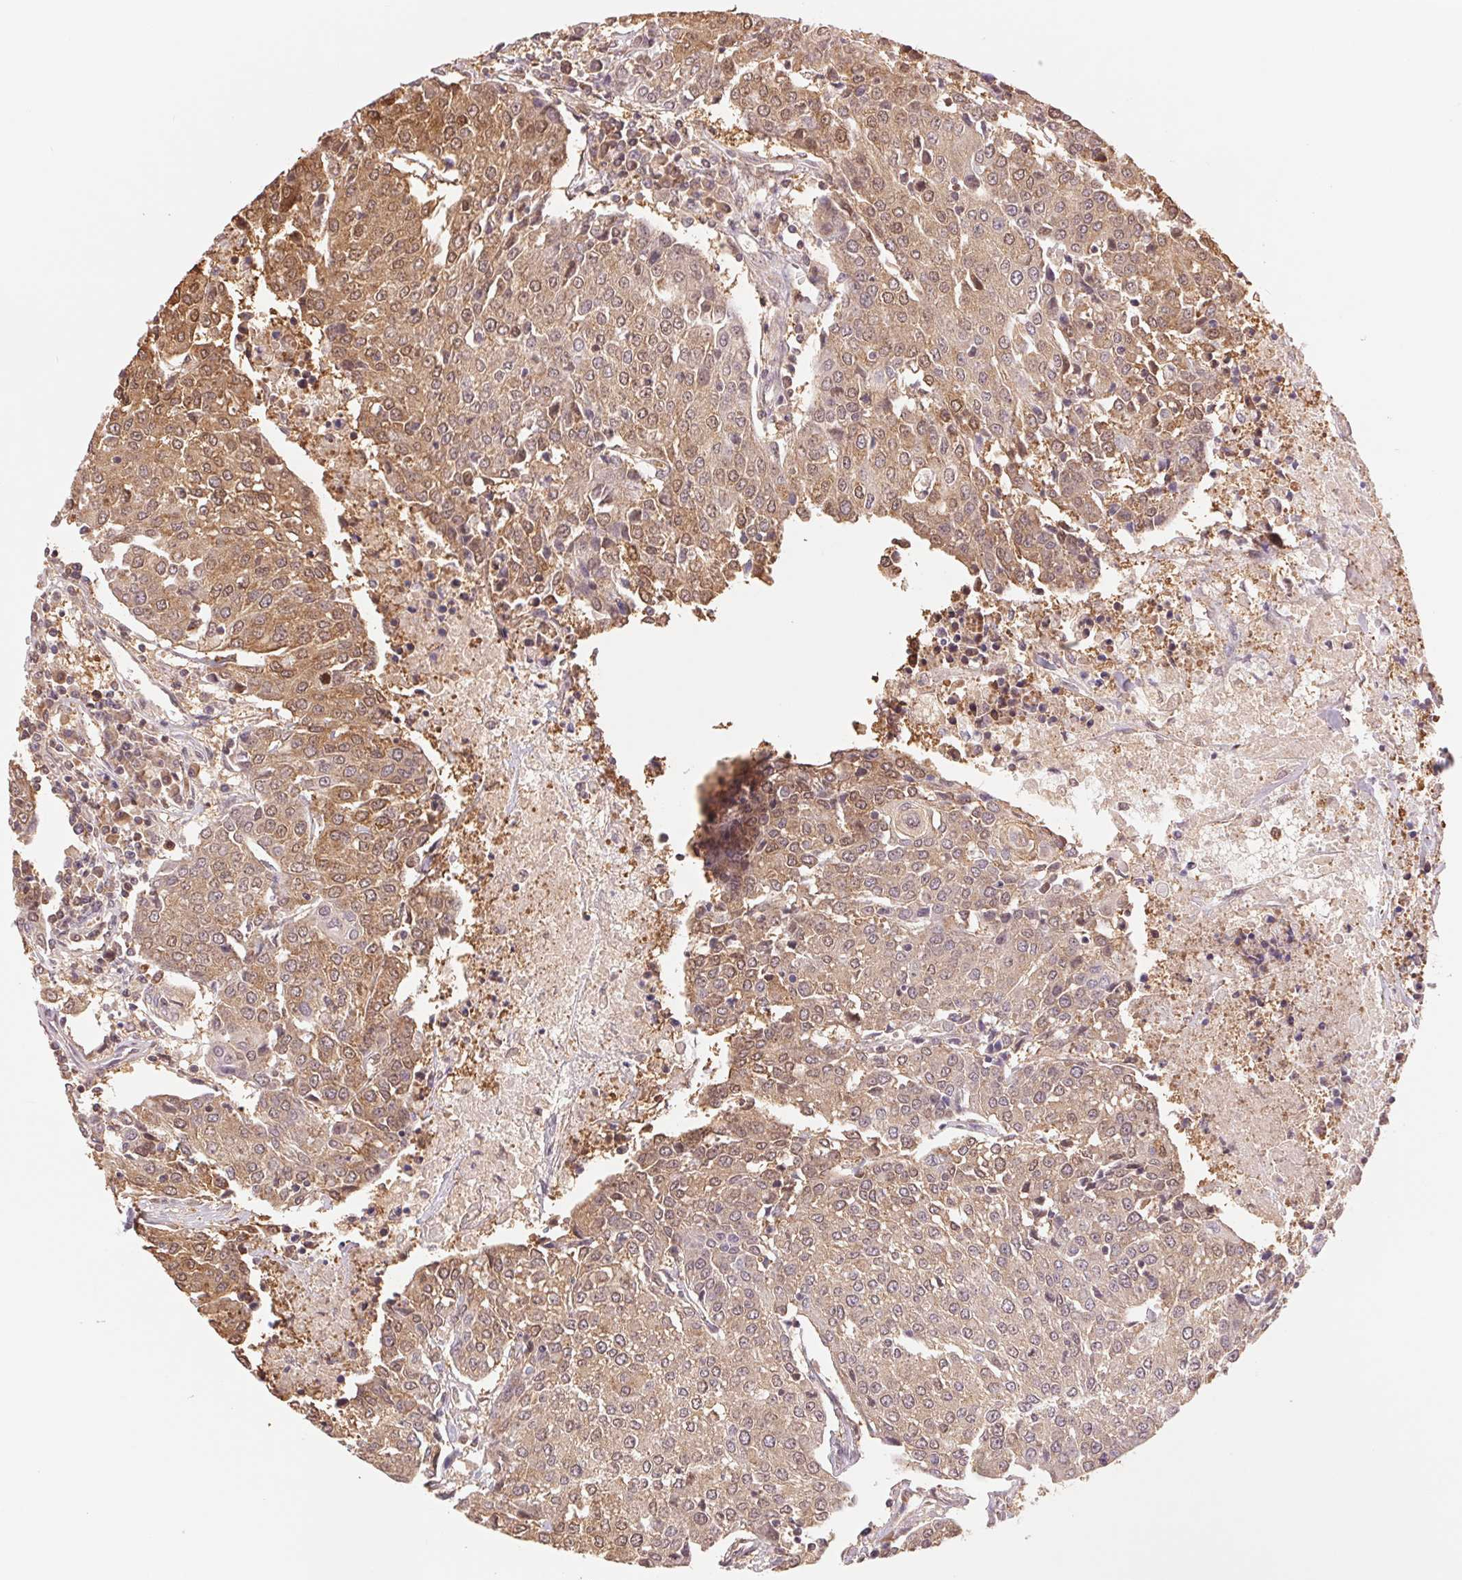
{"staining": {"intensity": "moderate", "quantity": ">75%", "location": "cytoplasmic/membranous"}, "tissue": "urothelial cancer", "cell_type": "Tumor cells", "image_type": "cancer", "snomed": [{"axis": "morphology", "description": "Urothelial carcinoma, High grade"}, {"axis": "topography", "description": "Urinary bladder"}], "caption": "IHC of human high-grade urothelial carcinoma shows medium levels of moderate cytoplasmic/membranous positivity in approximately >75% of tumor cells.", "gene": "CDC123", "patient": {"sex": "female", "age": 85}}